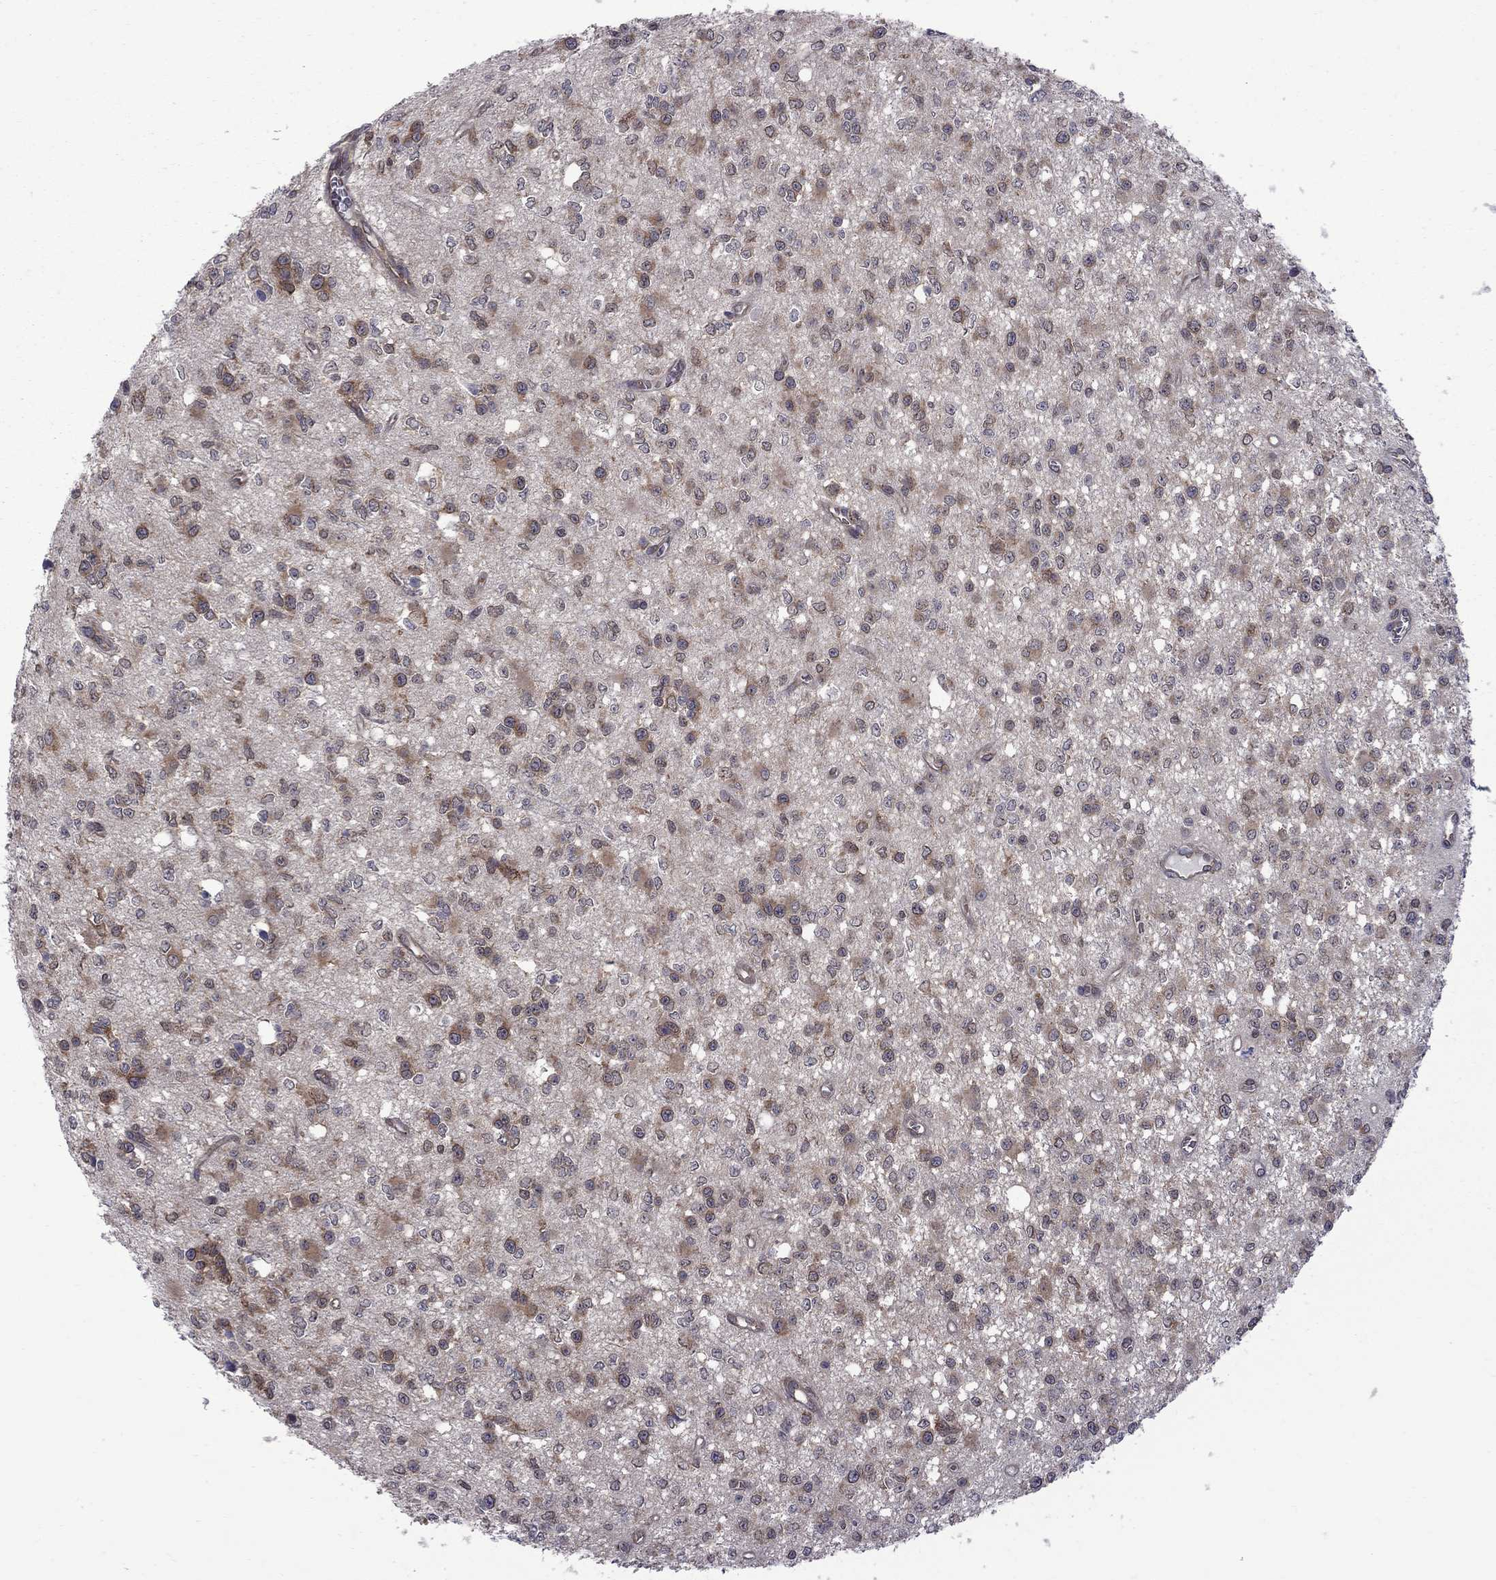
{"staining": {"intensity": "strong", "quantity": "25%-75%", "location": "cytoplasmic/membranous"}, "tissue": "glioma", "cell_type": "Tumor cells", "image_type": "cancer", "snomed": [{"axis": "morphology", "description": "Glioma, malignant, Low grade"}, {"axis": "topography", "description": "Brain"}], "caption": "Immunohistochemistry micrograph of human glioma stained for a protein (brown), which shows high levels of strong cytoplasmic/membranous positivity in approximately 25%-75% of tumor cells.", "gene": "NAA50", "patient": {"sex": "female", "age": 45}}